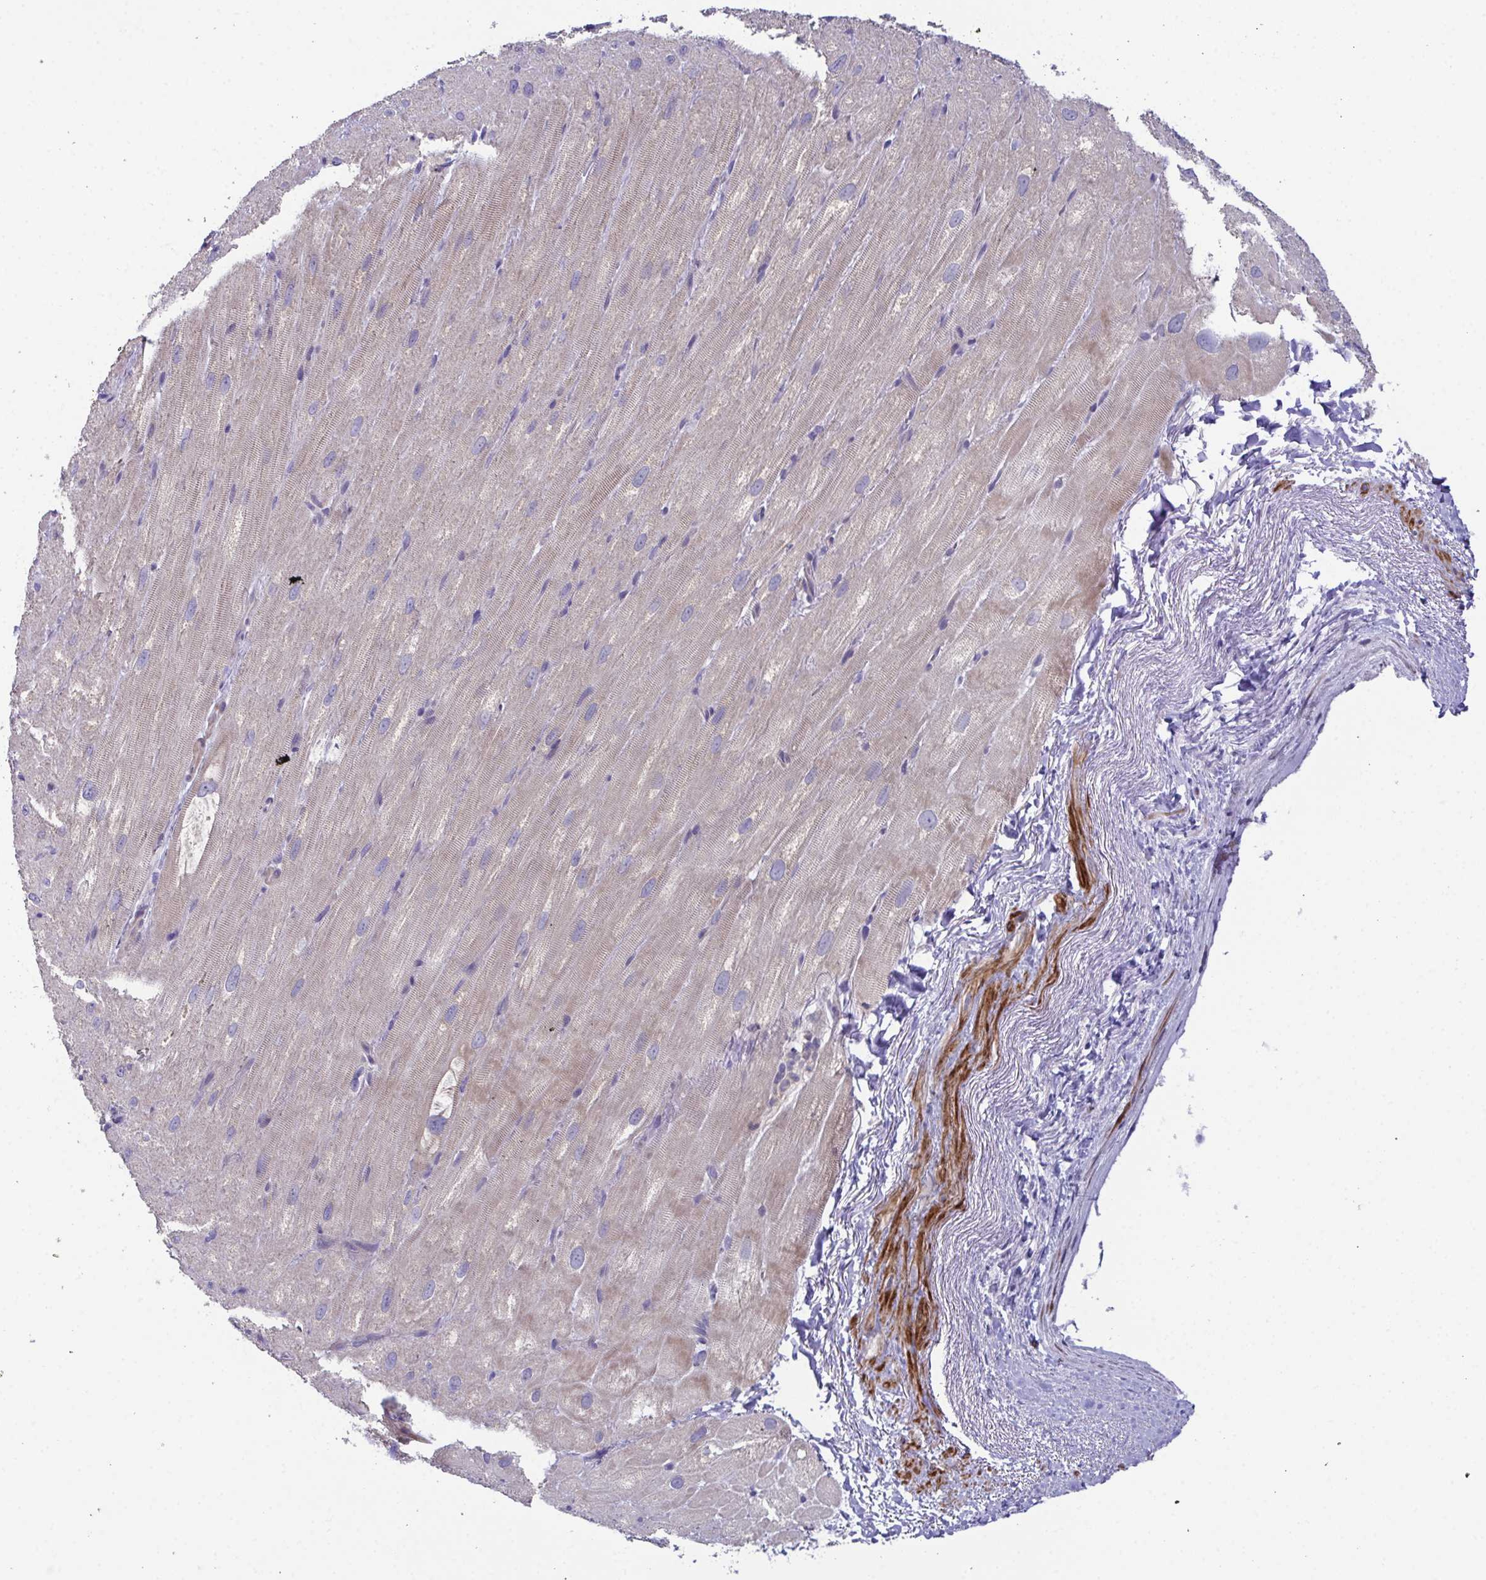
{"staining": {"intensity": "weak", "quantity": "25%-75%", "location": "cytoplasmic/membranous"}, "tissue": "heart muscle", "cell_type": "Cardiomyocytes", "image_type": "normal", "snomed": [{"axis": "morphology", "description": "Normal tissue, NOS"}, {"axis": "topography", "description": "Heart"}], "caption": "A photomicrograph of heart muscle stained for a protein reveals weak cytoplasmic/membranous brown staining in cardiomyocytes. The staining was performed using DAB (3,3'-diaminobenzidine), with brown indicating positive protein expression. Nuclei are stained blue with hematoxylin.", "gene": "CFAP97D1", "patient": {"sex": "male", "age": 62}}